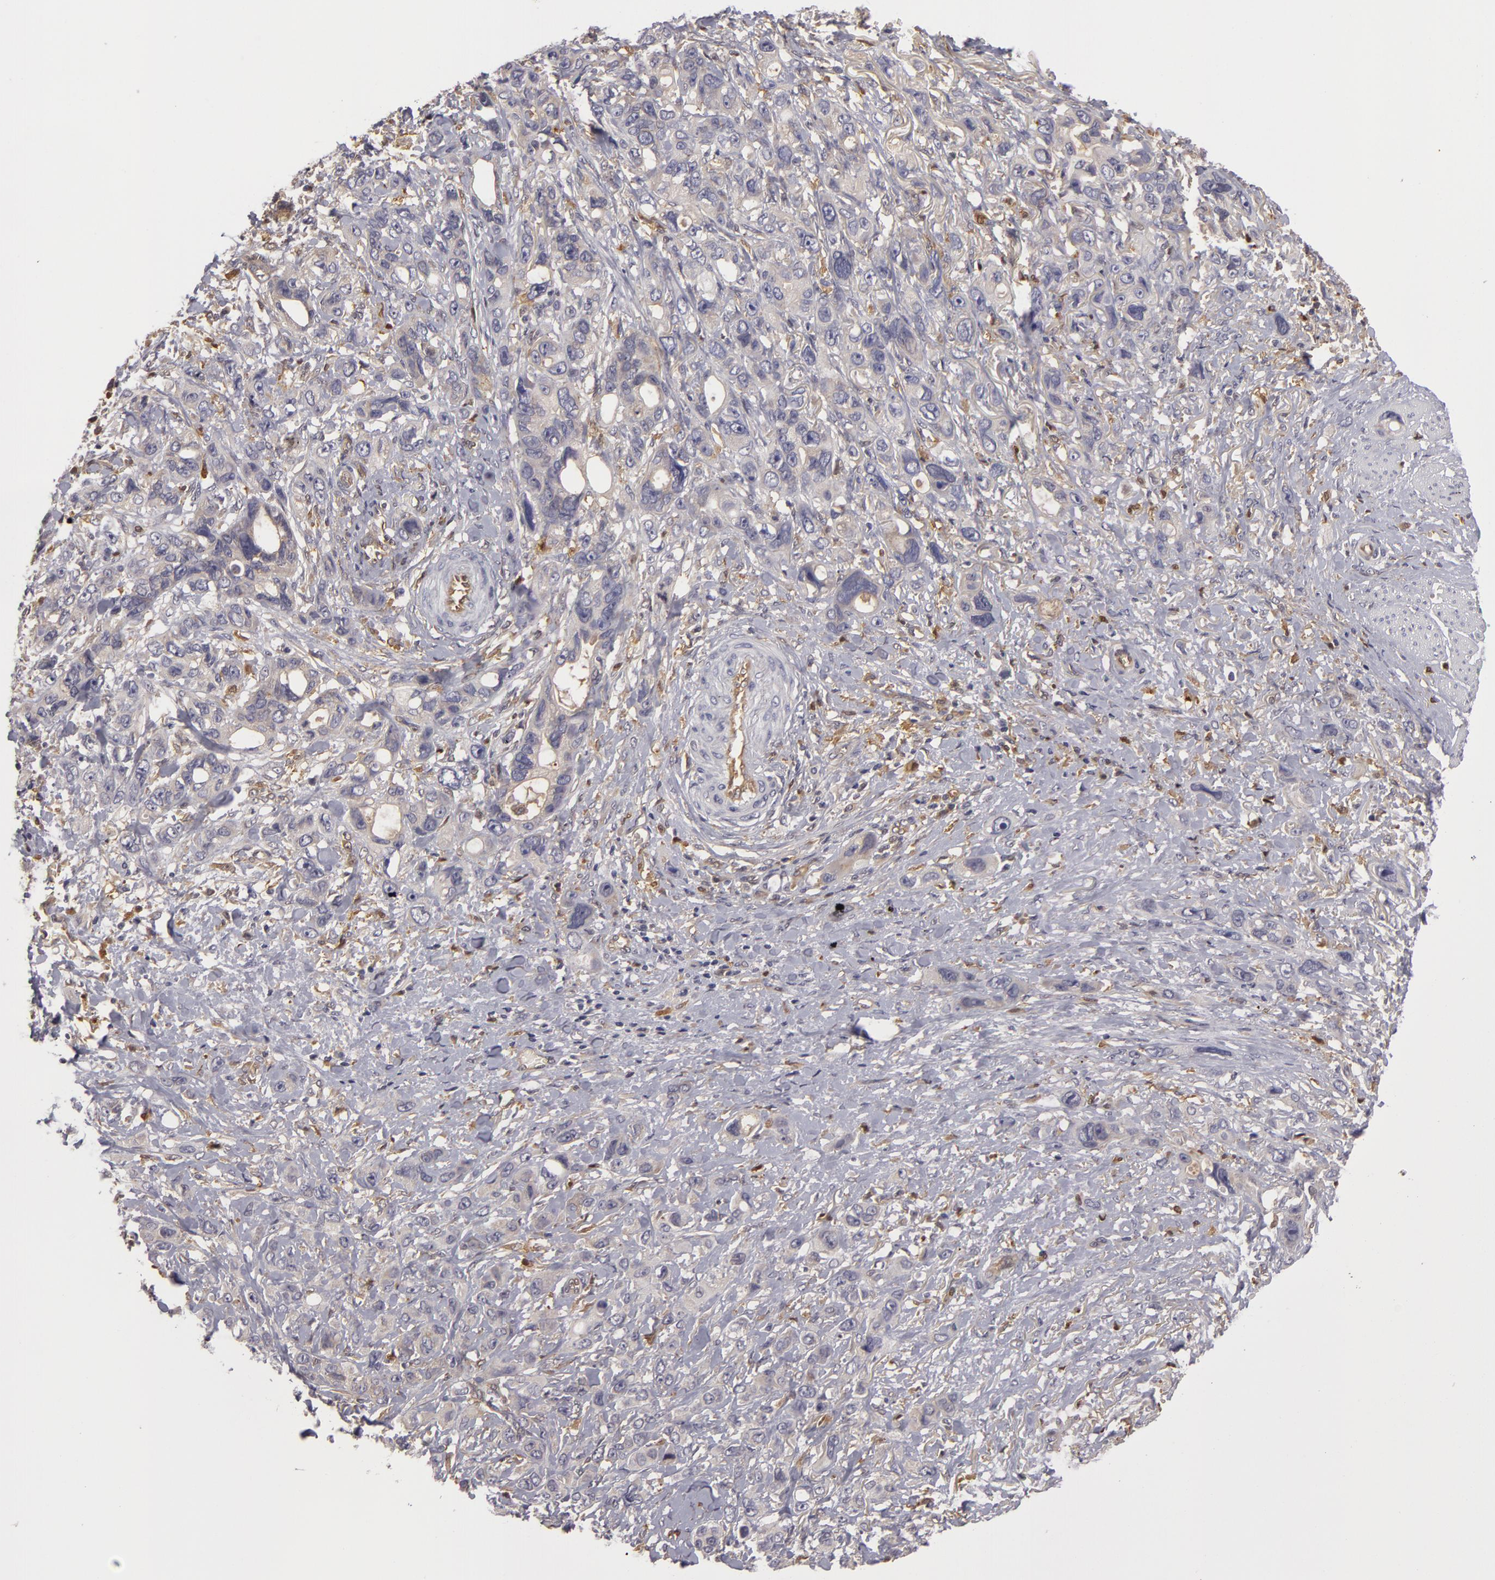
{"staining": {"intensity": "negative", "quantity": "none", "location": "none"}, "tissue": "stomach cancer", "cell_type": "Tumor cells", "image_type": "cancer", "snomed": [{"axis": "morphology", "description": "Adenocarcinoma, NOS"}, {"axis": "topography", "description": "Stomach, upper"}], "caption": "Immunohistochemical staining of human stomach cancer reveals no significant staining in tumor cells.", "gene": "ZNF229", "patient": {"sex": "male", "age": 47}}